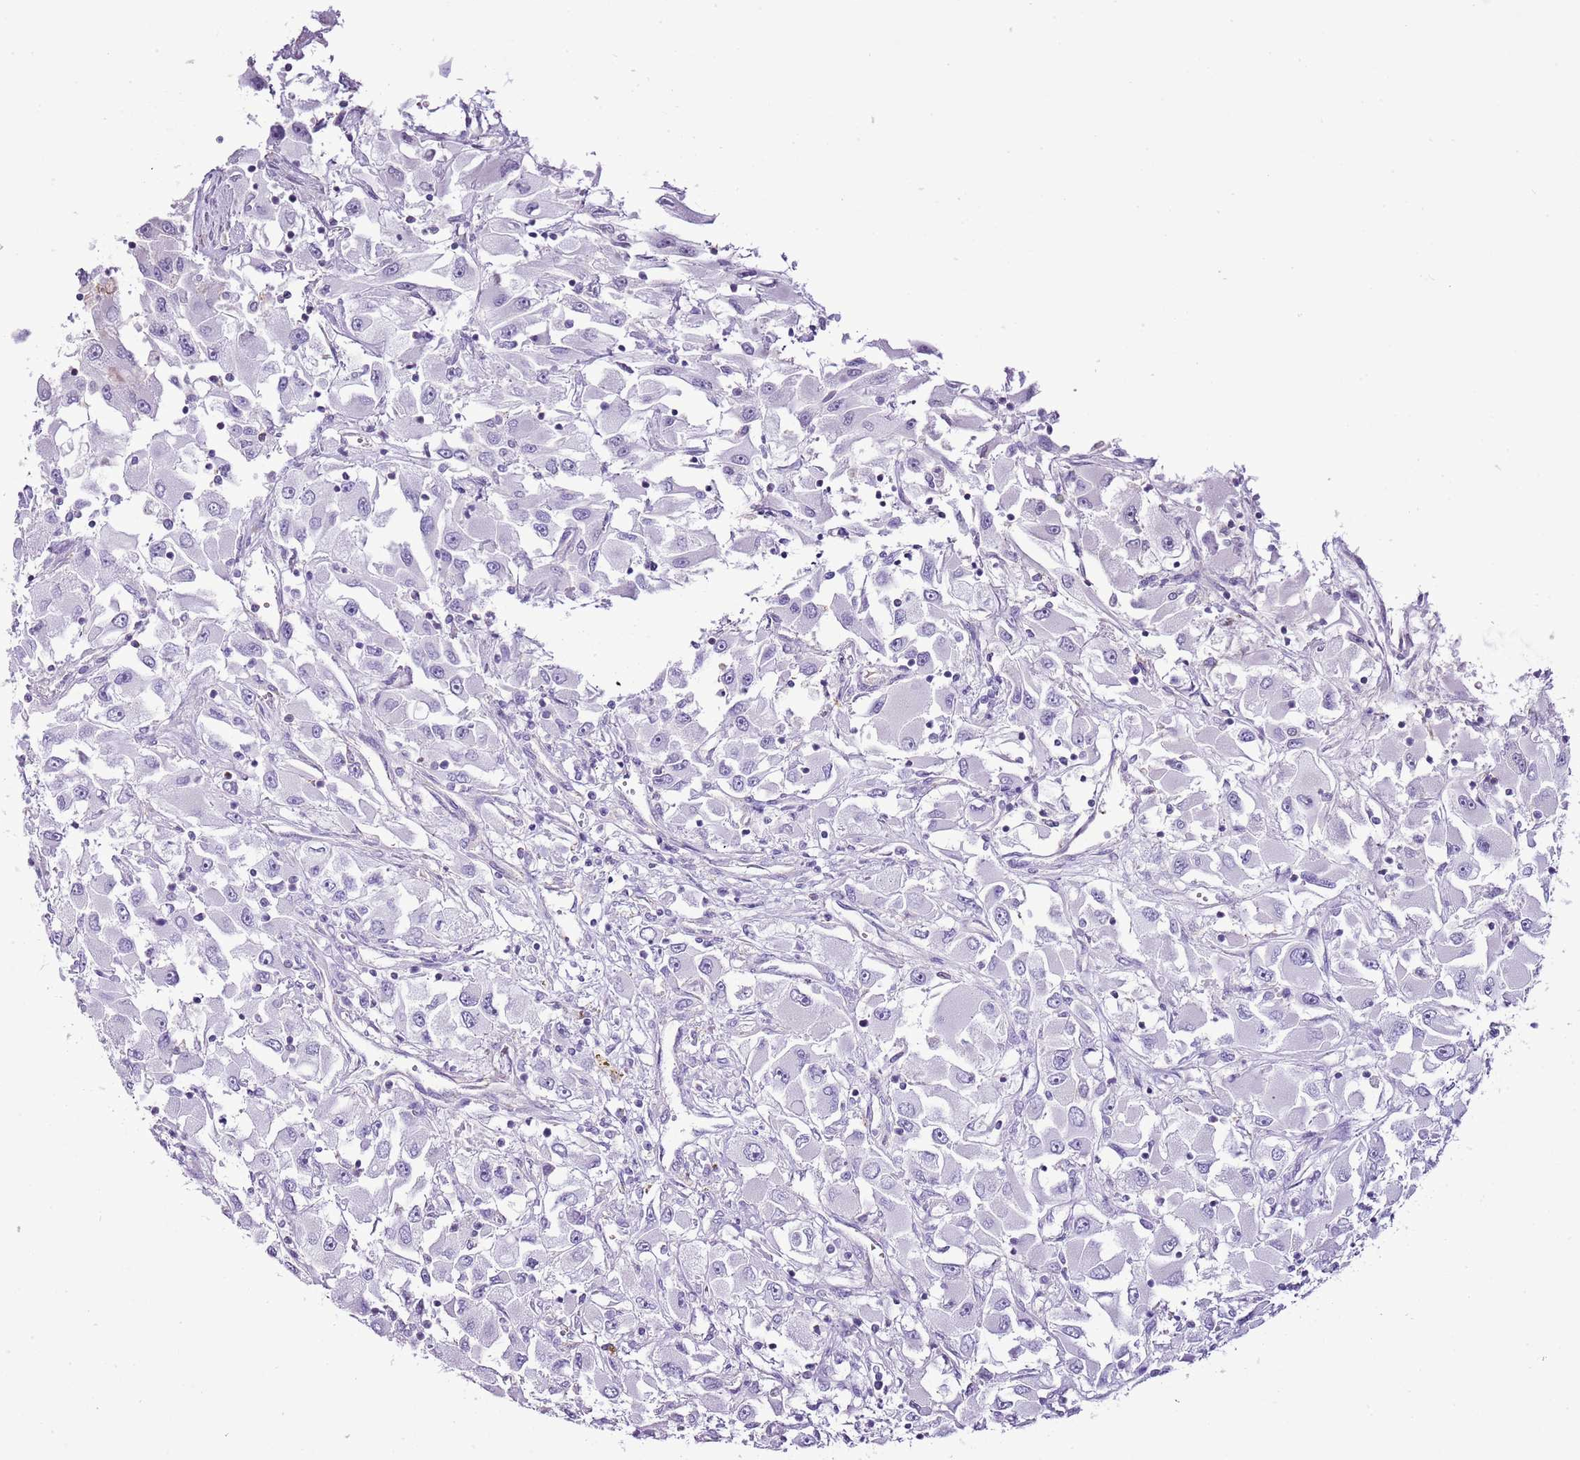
{"staining": {"intensity": "negative", "quantity": "none", "location": "none"}, "tissue": "renal cancer", "cell_type": "Tumor cells", "image_type": "cancer", "snomed": [{"axis": "morphology", "description": "Adenocarcinoma, NOS"}, {"axis": "topography", "description": "Kidney"}], "caption": "DAB (3,3'-diaminobenzidine) immunohistochemical staining of renal cancer reveals no significant positivity in tumor cells. (DAB (3,3'-diaminobenzidine) IHC, high magnification).", "gene": "SLC23A1", "patient": {"sex": "female", "age": 52}}